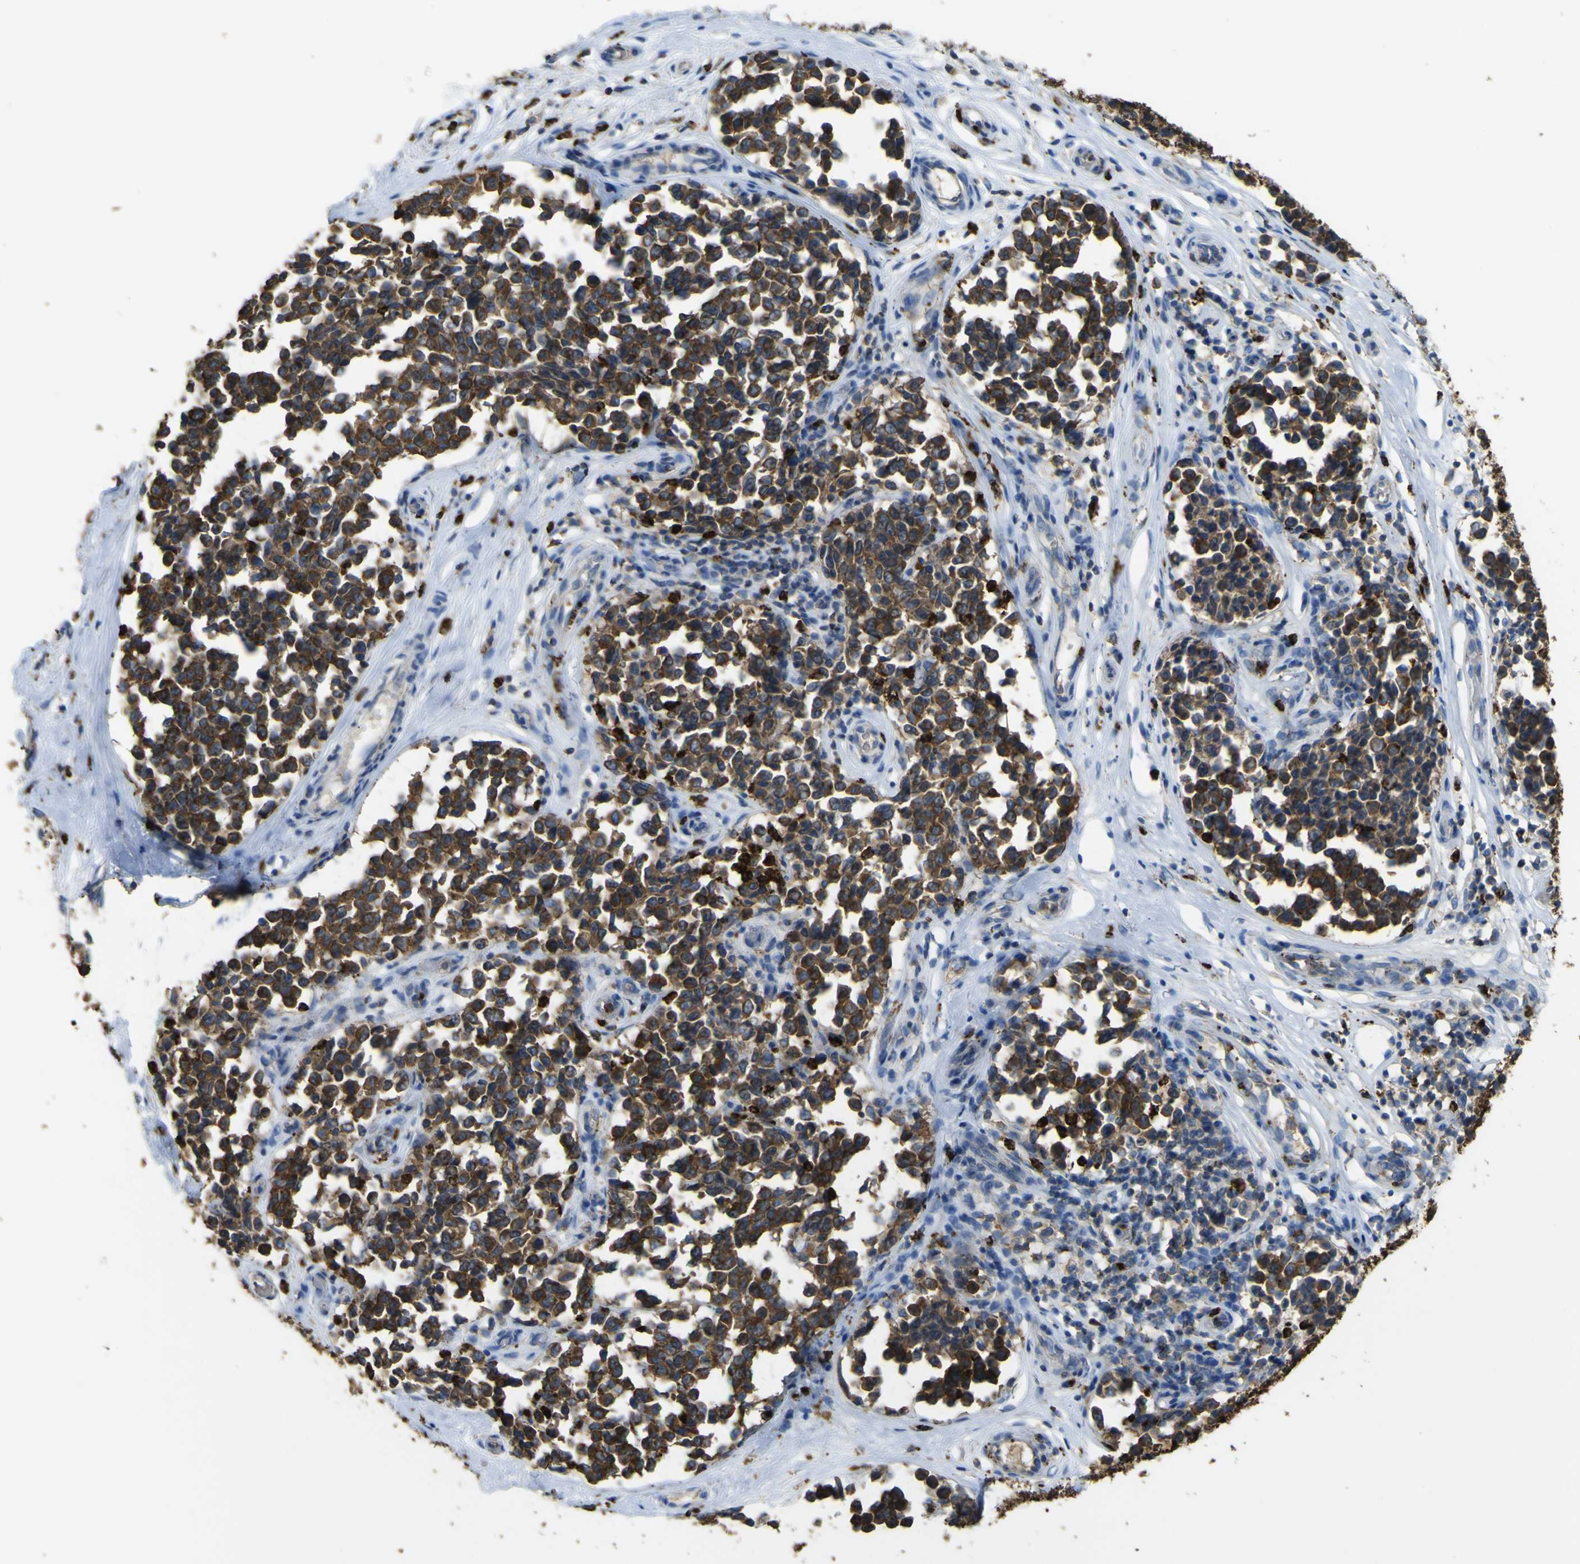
{"staining": {"intensity": "strong", "quantity": ">75%", "location": "cytoplasmic/membranous"}, "tissue": "melanoma", "cell_type": "Tumor cells", "image_type": "cancer", "snomed": [{"axis": "morphology", "description": "Malignant melanoma, NOS"}, {"axis": "topography", "description": "Skin"}], "caption": "Malignant melanoma stained with DAB IHC displays high levels of strong cytoplasmic/membranous expression in approximately >75% of tumor cells.", "gene": "ACSL3", "patient": {"sex": "female", "age": 64}}